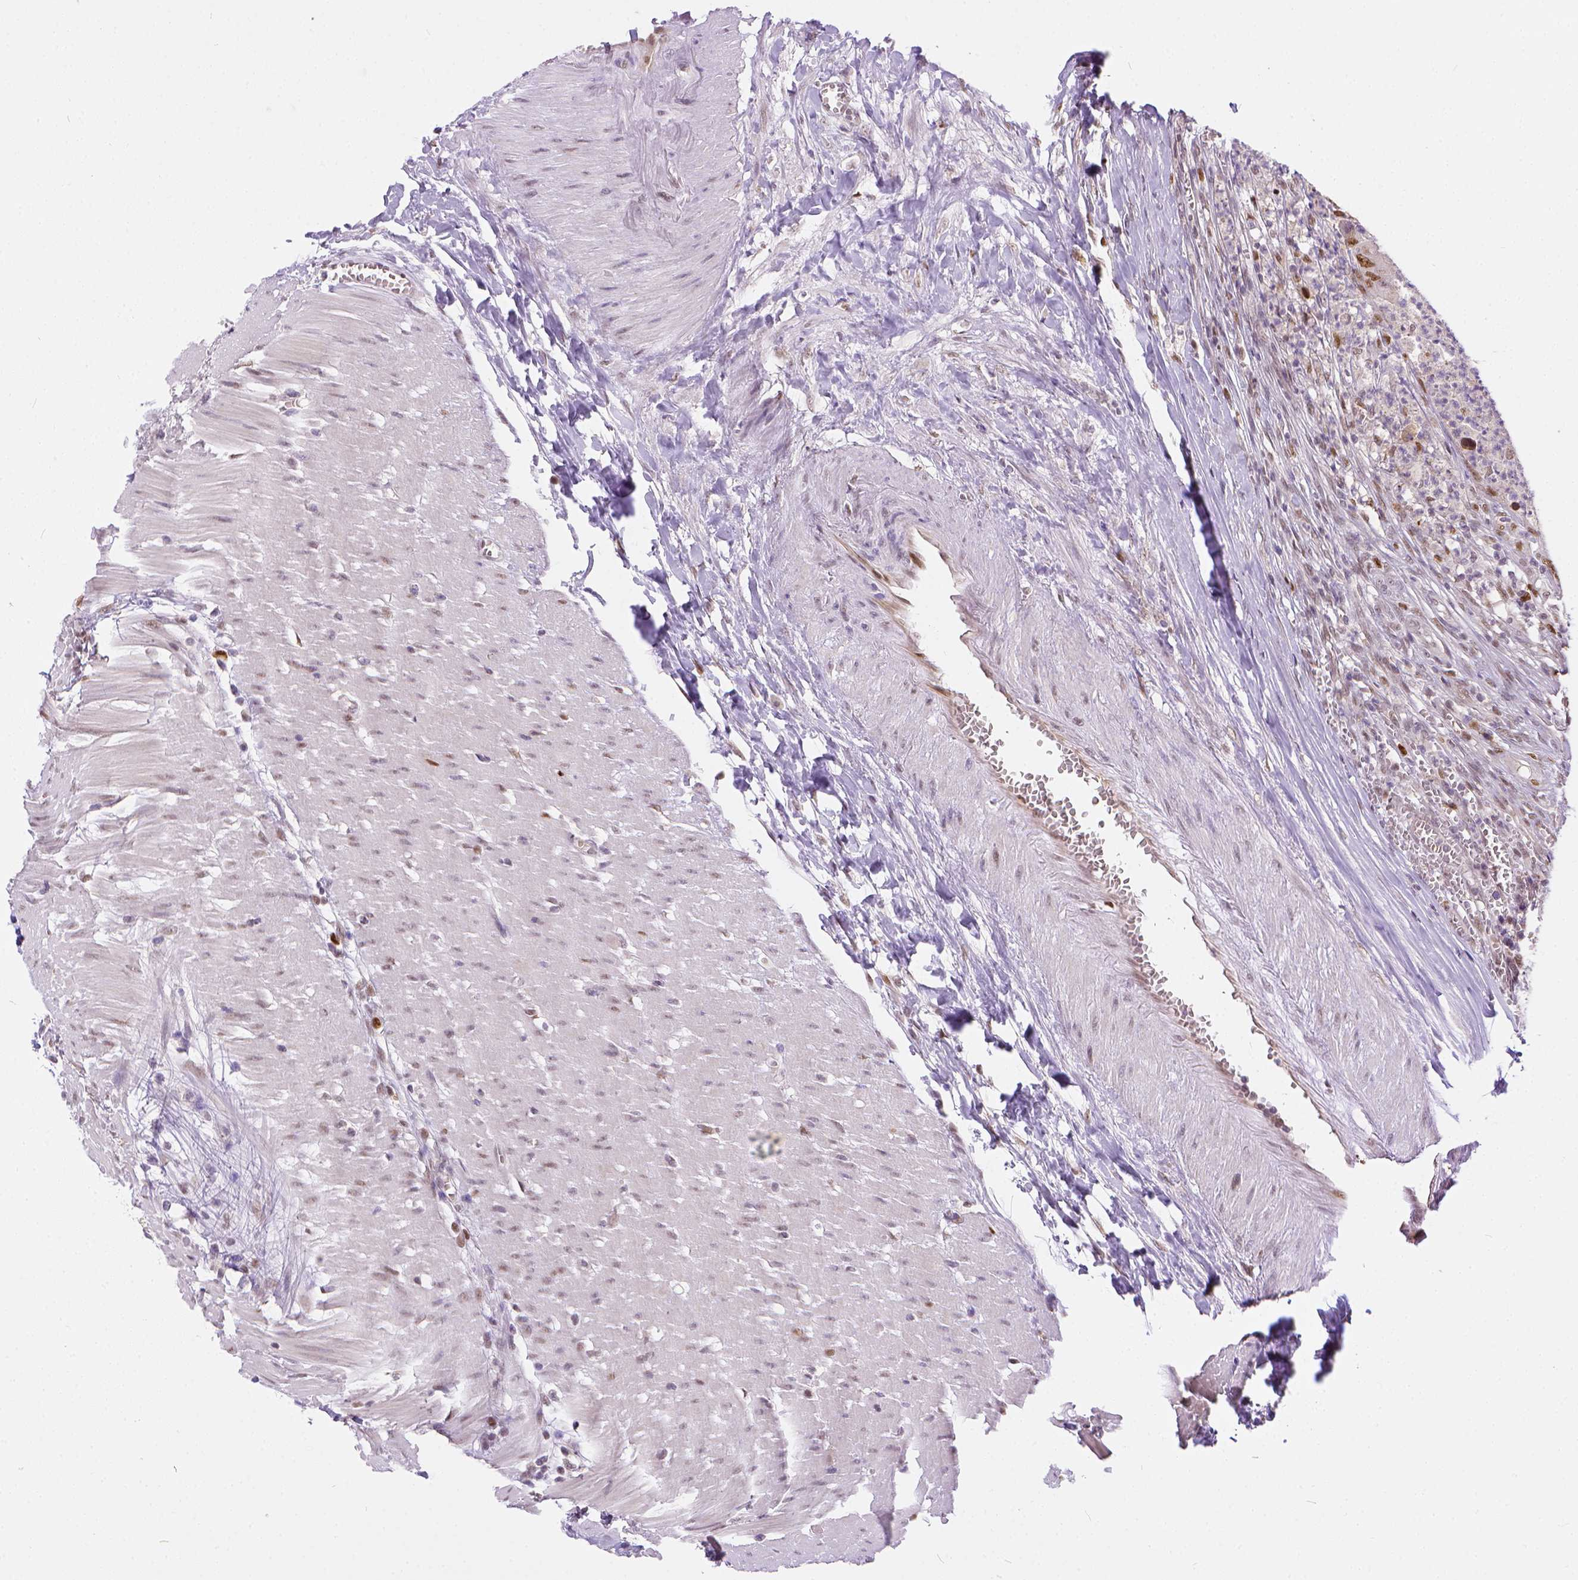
{"staining": {"intensity": "moderate", "quantity": "25%-75%", "location": "nuclear"}, "tissue": "colorectal cancer", "cell_type": "Tumor cells", "image_type": "cancer", "snomed": [{"axis": "morphology", "description": "Adenocarcinoma, NOS"}, {"axis": "topography", "description": "Colon"}], "caption": "Immunohistochemistry (IHC) micrograph of neoplastic tissue: colorectal adenocarcinoma stained using immunohistochemistry (IHC) shows medium levels of moderate protein expression localized specifically in the nuclear of tumor cells, appearing as a nuclear brown color.", "gene": "ERCC1", "patient": {"sex": "female", "age": 67}}